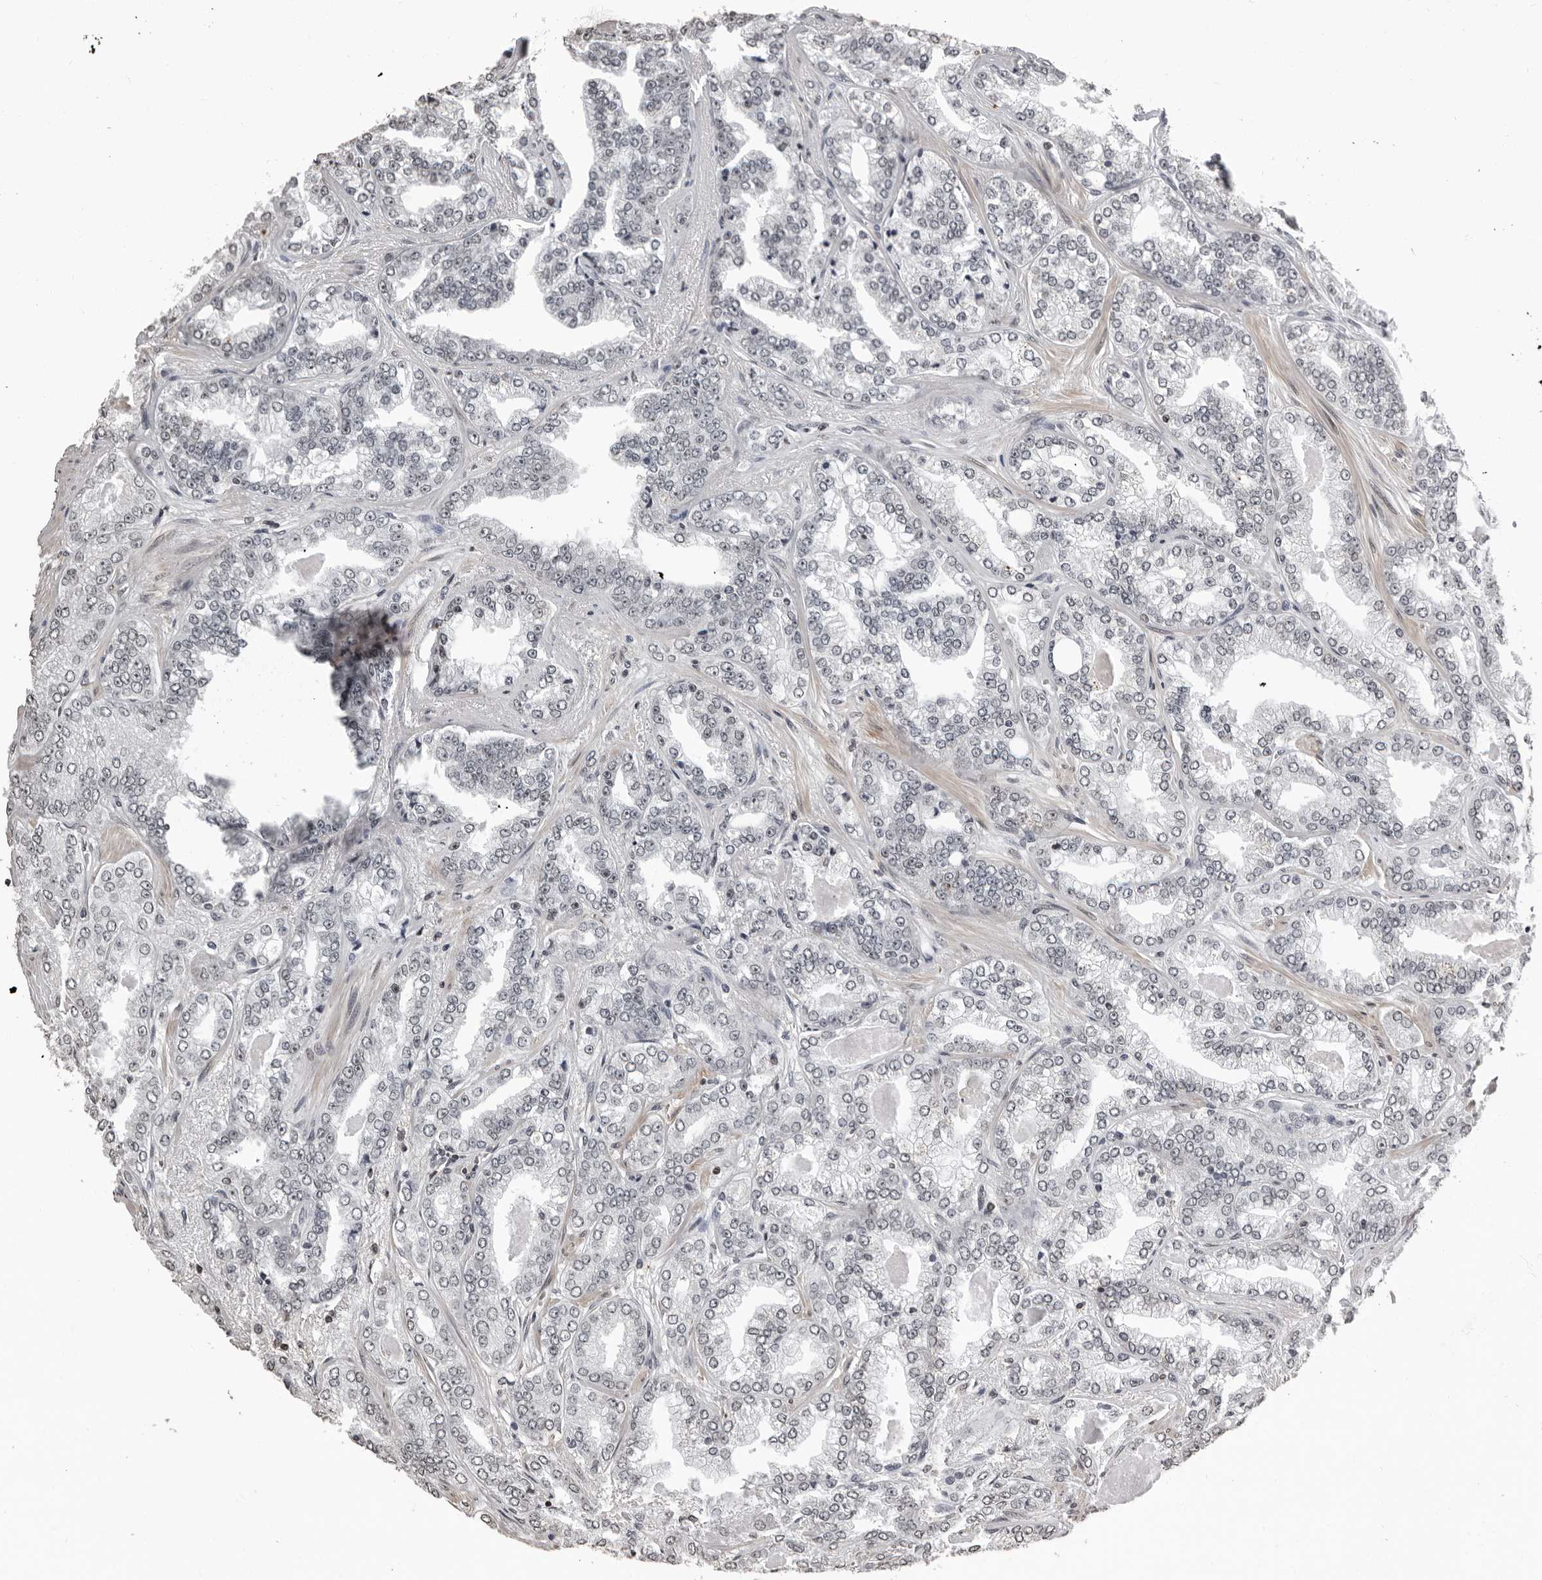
{"staining": {"intensity": "negative", "quantity": "none", "location": "none"}, "tissue": "prostate cancer", "cell_type": "Tumor cells", "image_type": "cancer", "snomed": [{"axis": "morphology", "description": "Adenocarcinoma, High grade"}, {"axis": "topography", "description": "Prostate"}], "caption": "Prostate adenocarcinoma (high-grade) was stained to show a protein in brown. There is no significant staining in tumor cells.", "gene": "ORC1", "patient": {"sex": "male", "age": 71}}